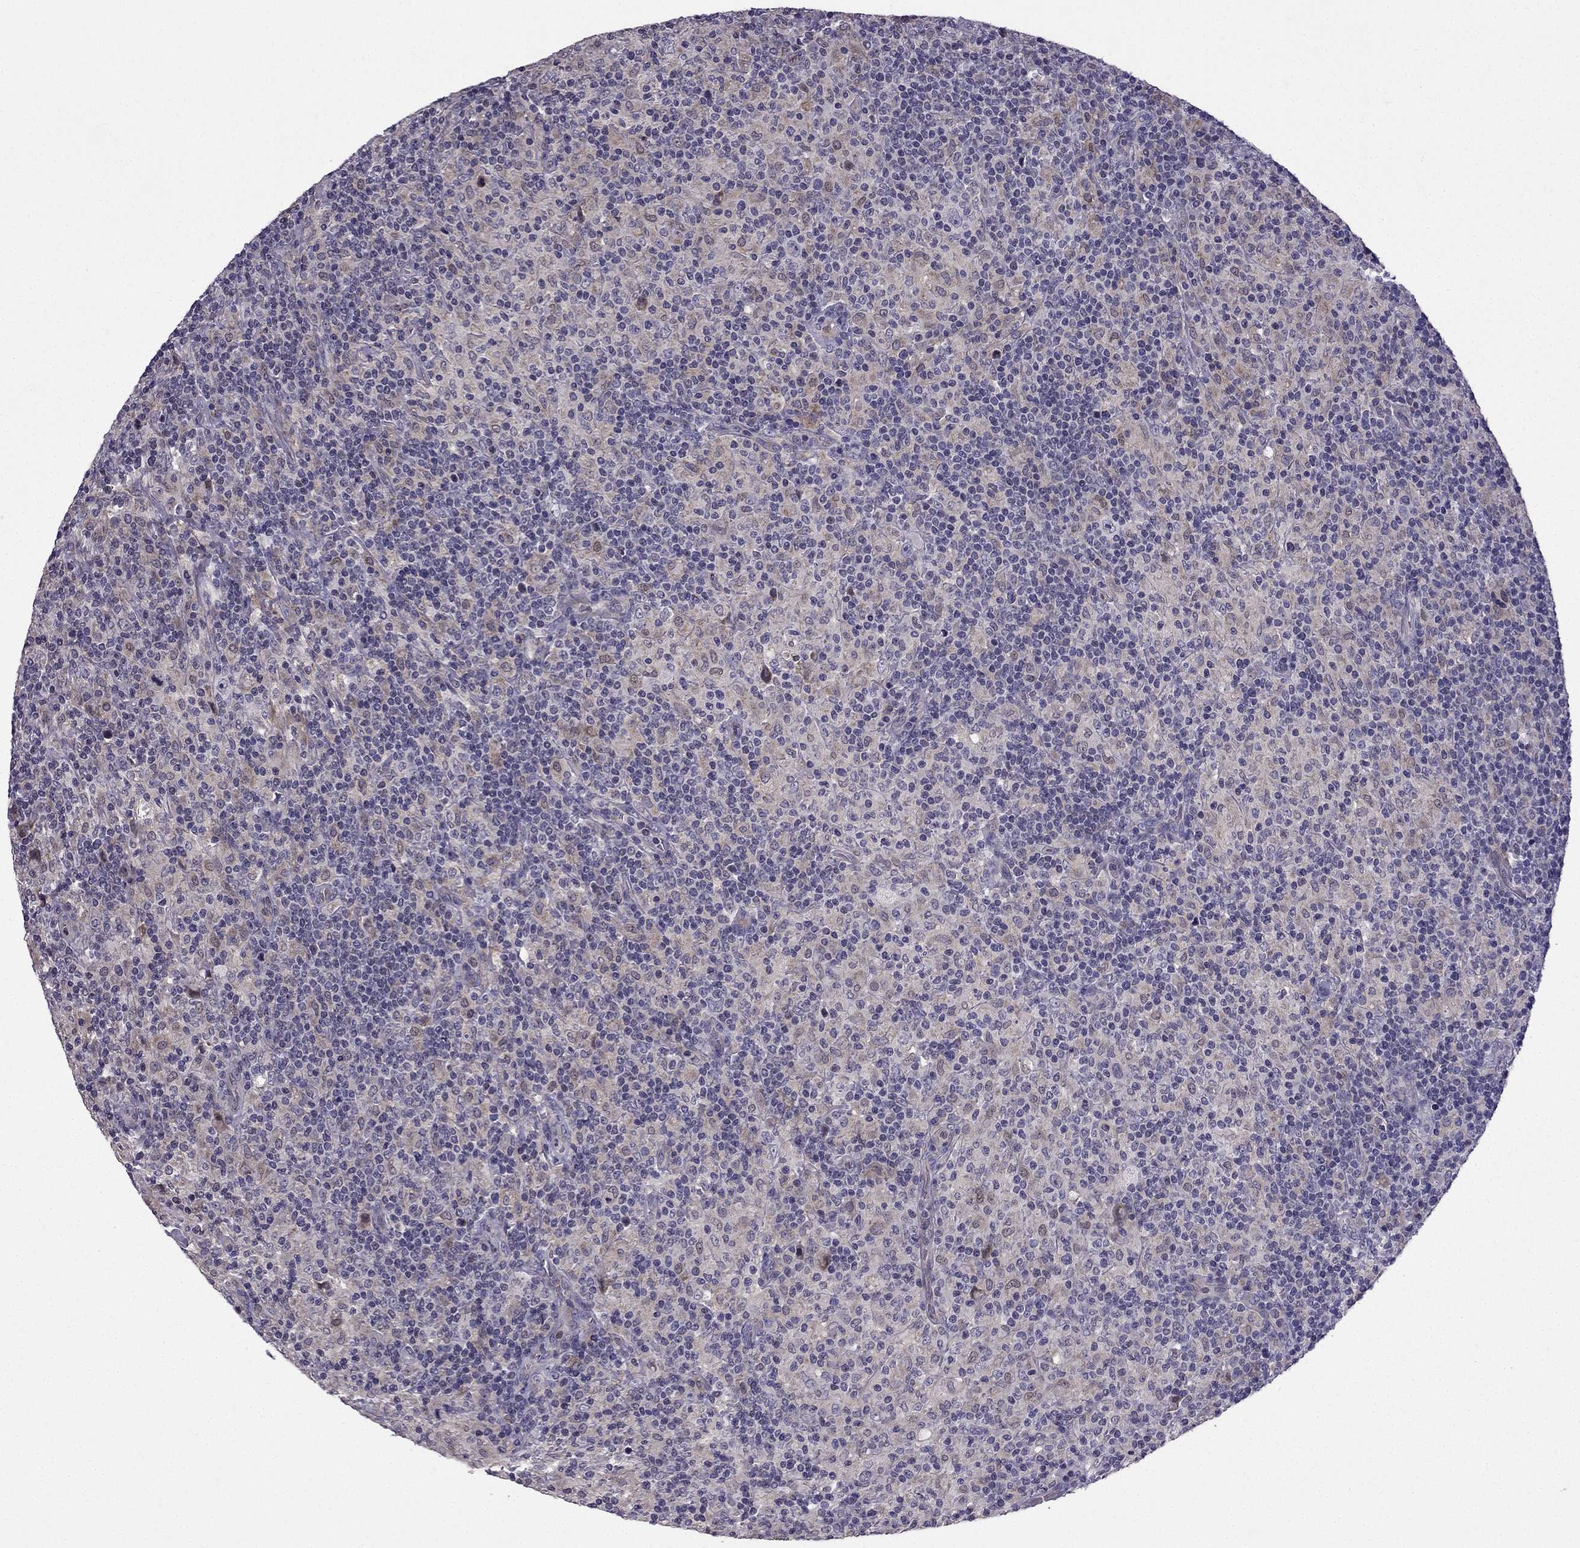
{"staining": {"intensity": "negative", "quantity": "none", "location": "none"}, "tissue": "lymphoma", "cell_type": "Tumor cells", "image_type": "cancer", "snomed": [{"axis": "morphology", "description": "Hodgkin's disease, NOS"}, {"axis": "topography", "description": "Lymph node"}], "caption": "An image of human lymphoma is negative for staining in tumor cells.", "gene": "SLC6A2", "patient": {"sex": "male", "age": 70}}